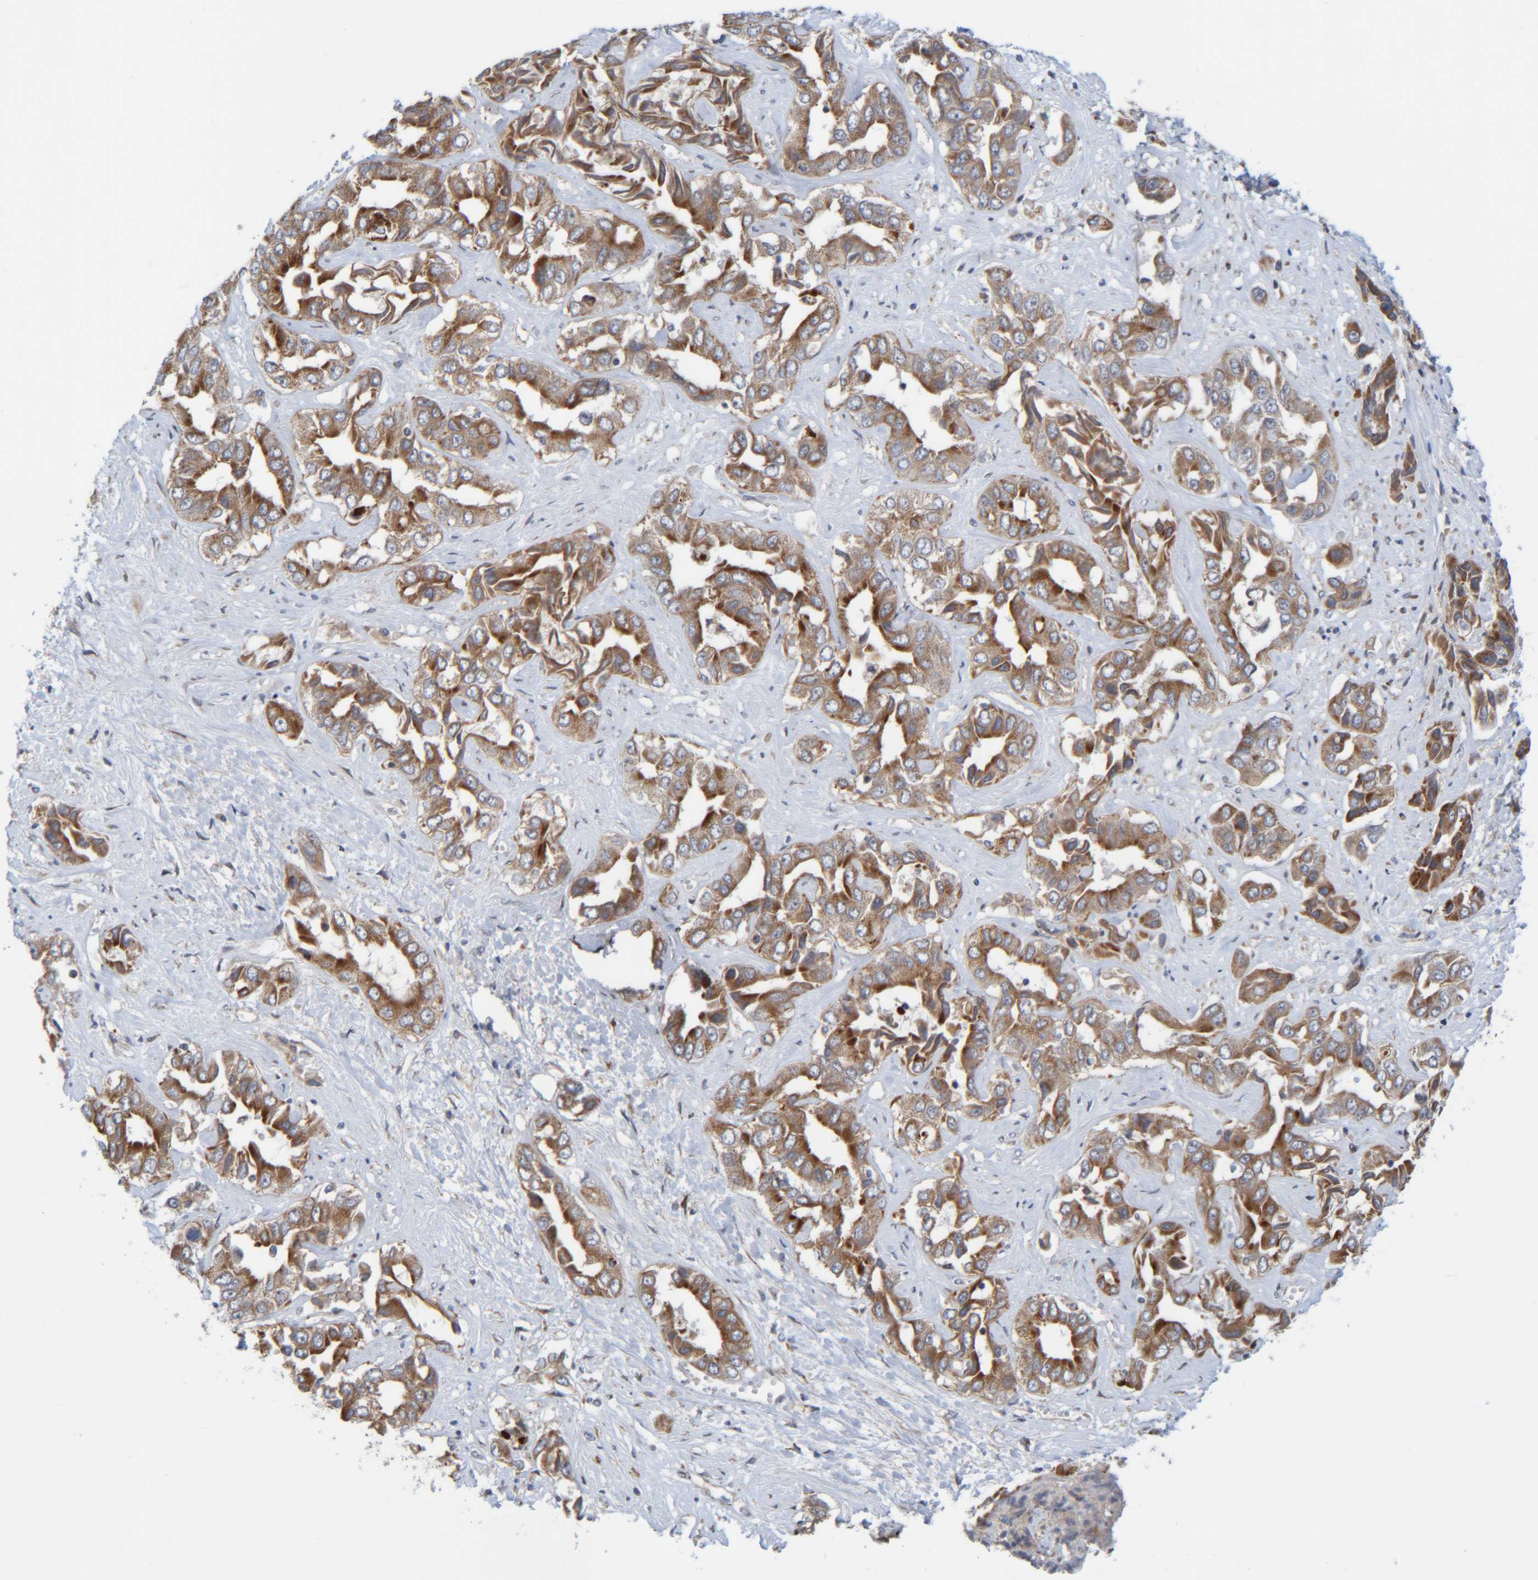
{"staining": {"intensity": "strong", "quantity": ">75%", "location": "cytoplasmic/membranous"}, "tissue": "liver cancer", "cell_type": "Tumor cells", "image_type": "cancer", "snomed": [{"axis": "morphology", "description": "Cholangiocarcinoma"}, {"axis": "topography", "description": "Liver"}], "caption": "This is a micrograph of IHC staining of liver cholangiocarcinoma, which shows strong expression in the cytoplasmic/membranous of tumor cells.", "gene": "CCDC57", "patient": {"sex": "female", "age": 52}}